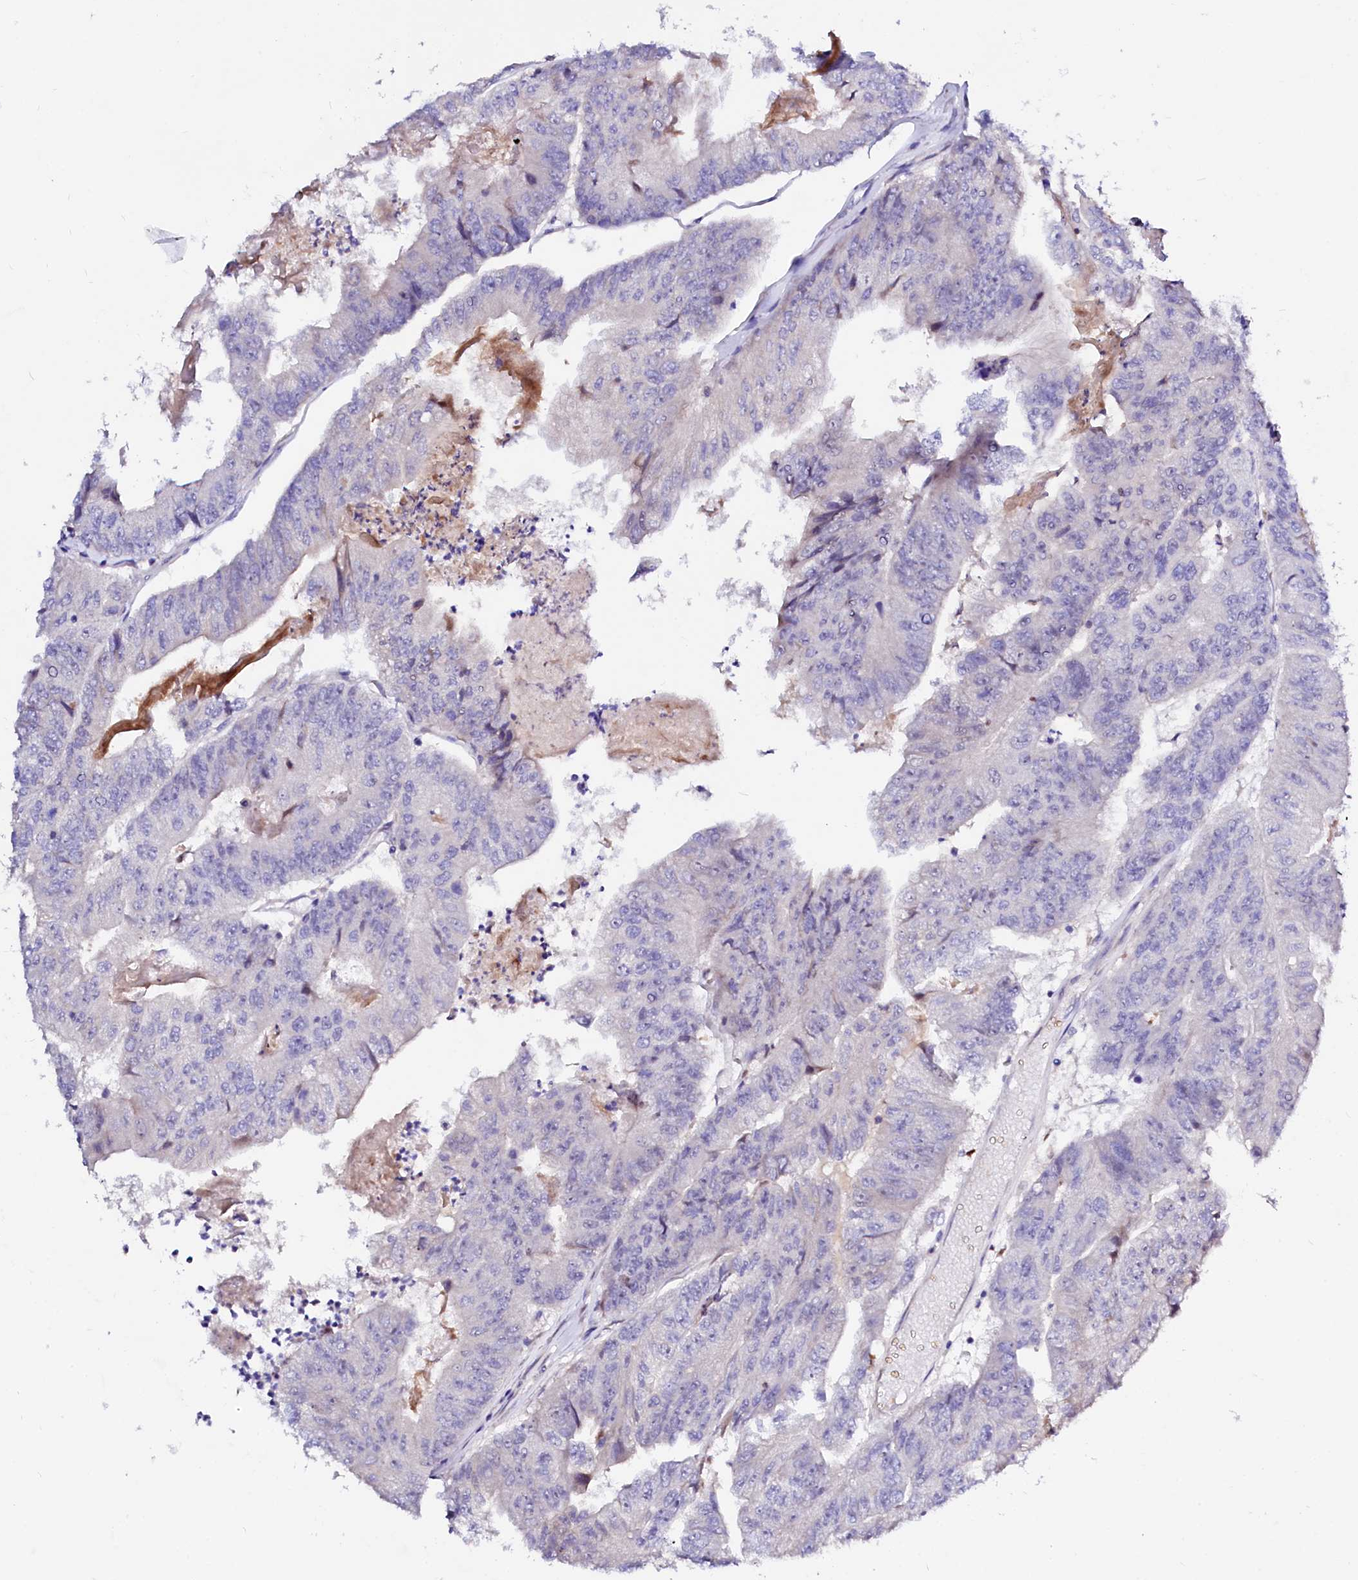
{"staining": {"intensity": "negative", "quantity": "none", "location": "none"}, "tissue": "colorectal cancer", "cell_type": "Tumor cells", "image_type": "cancer", "snomed": [{"axis": "morphology", "description": "Adenocarcinoma, NOS"}, {"axis": "topography", "description": "Colon"}], "caption": "The image demonstrates no significant expression in tumor cells of colorectal adenocarcinoma.", "gene": "BTBD16", "patient": {"sex": "female", "age": 67}}